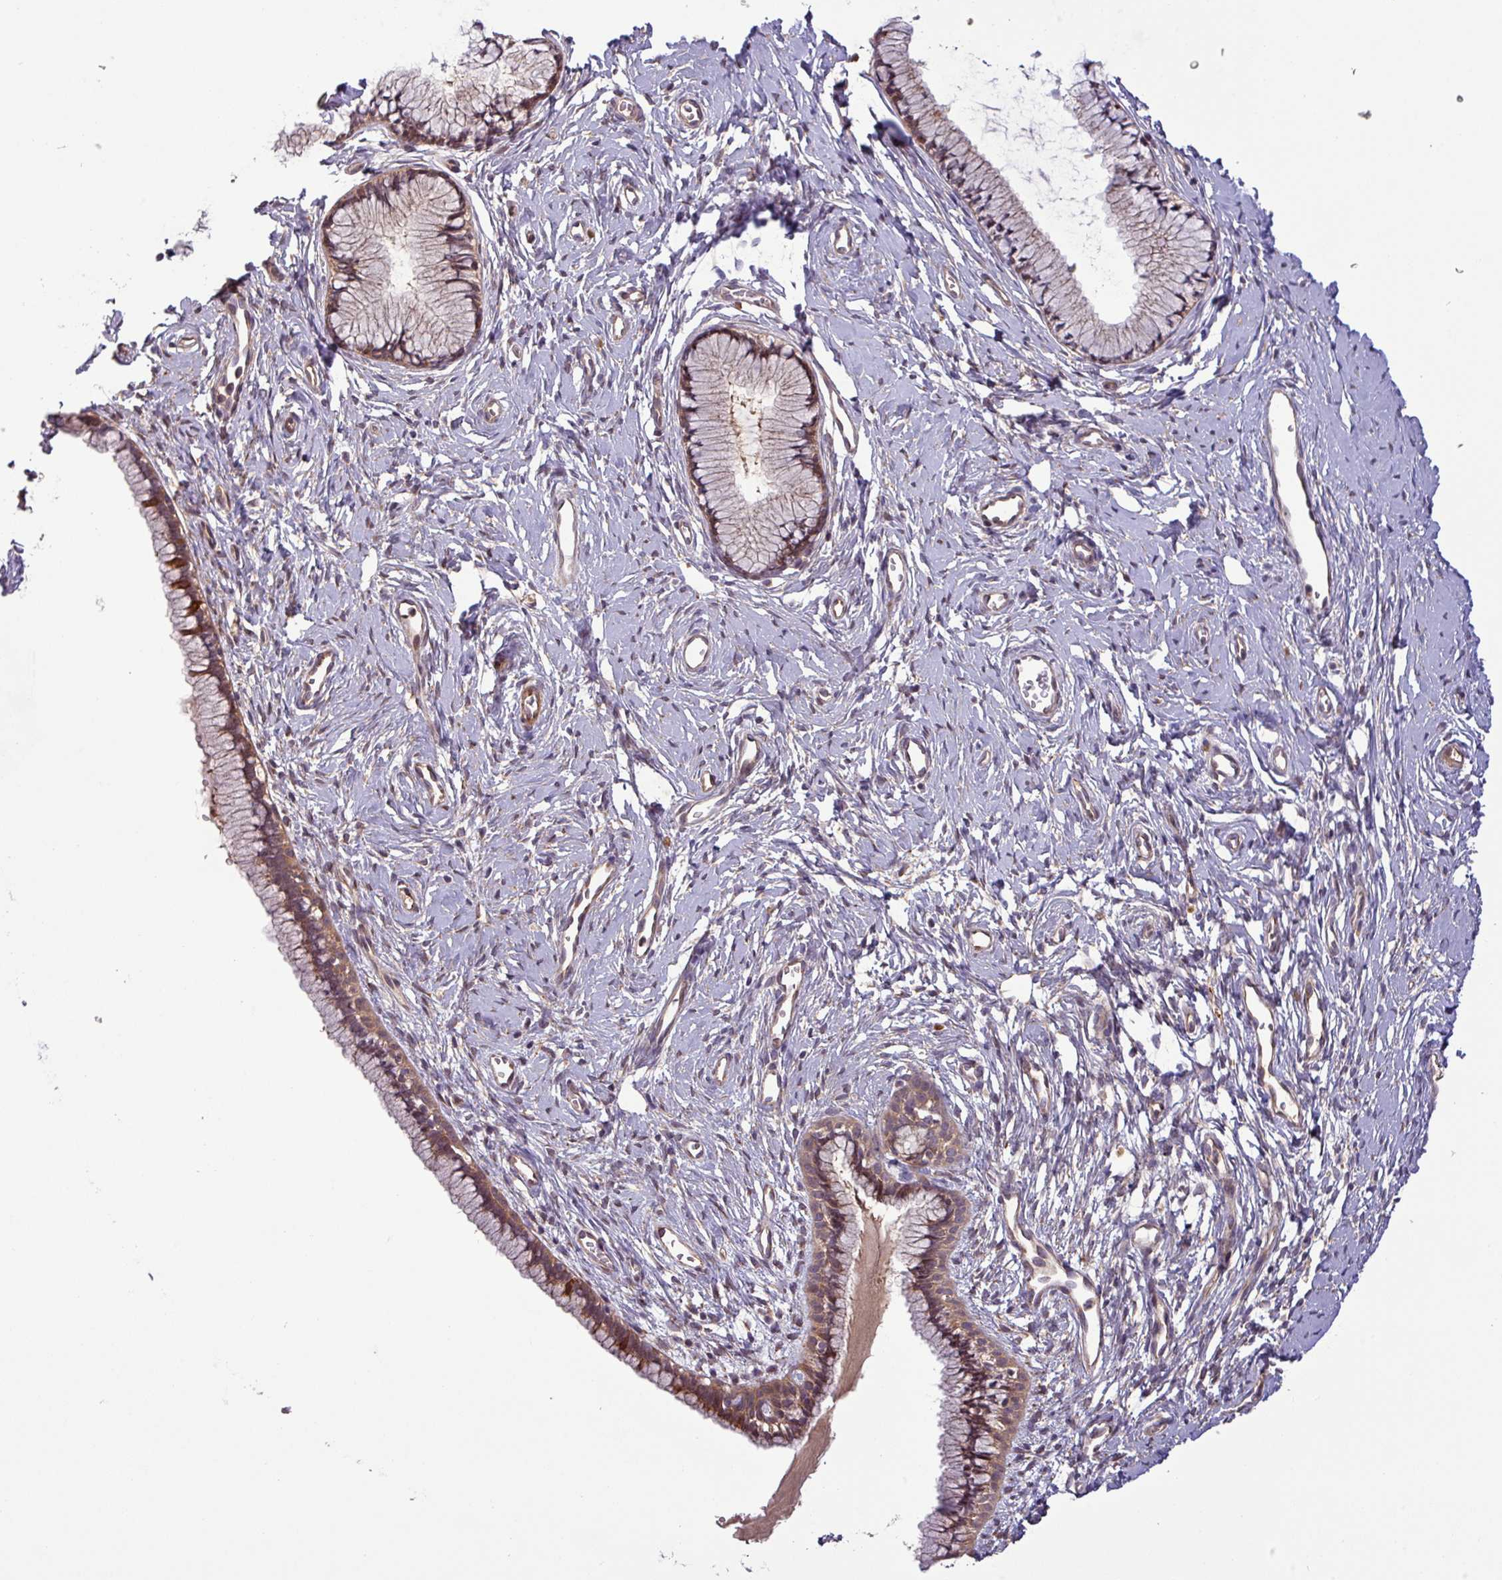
{"staining": {"intensity": "moderate", "quantity": ">75%", "location": "cytoplasmic/membranous"}, "tissue": "cervix", "cell_type": "Glandular cells", "image_type": "normal", "snomed": [{"axis": "morphology", "description": "Normal tissue, NOS"}, {"axis": "topography", "description": "Cervix"}], "caption": "This micrograph displays IHC staining of benign human cervix, with medium moderate cytoplasmic/membranous staining in about >75% of glandular cells.", "gene": "ART1", "patient": {"sex": "female", "age": 40}}